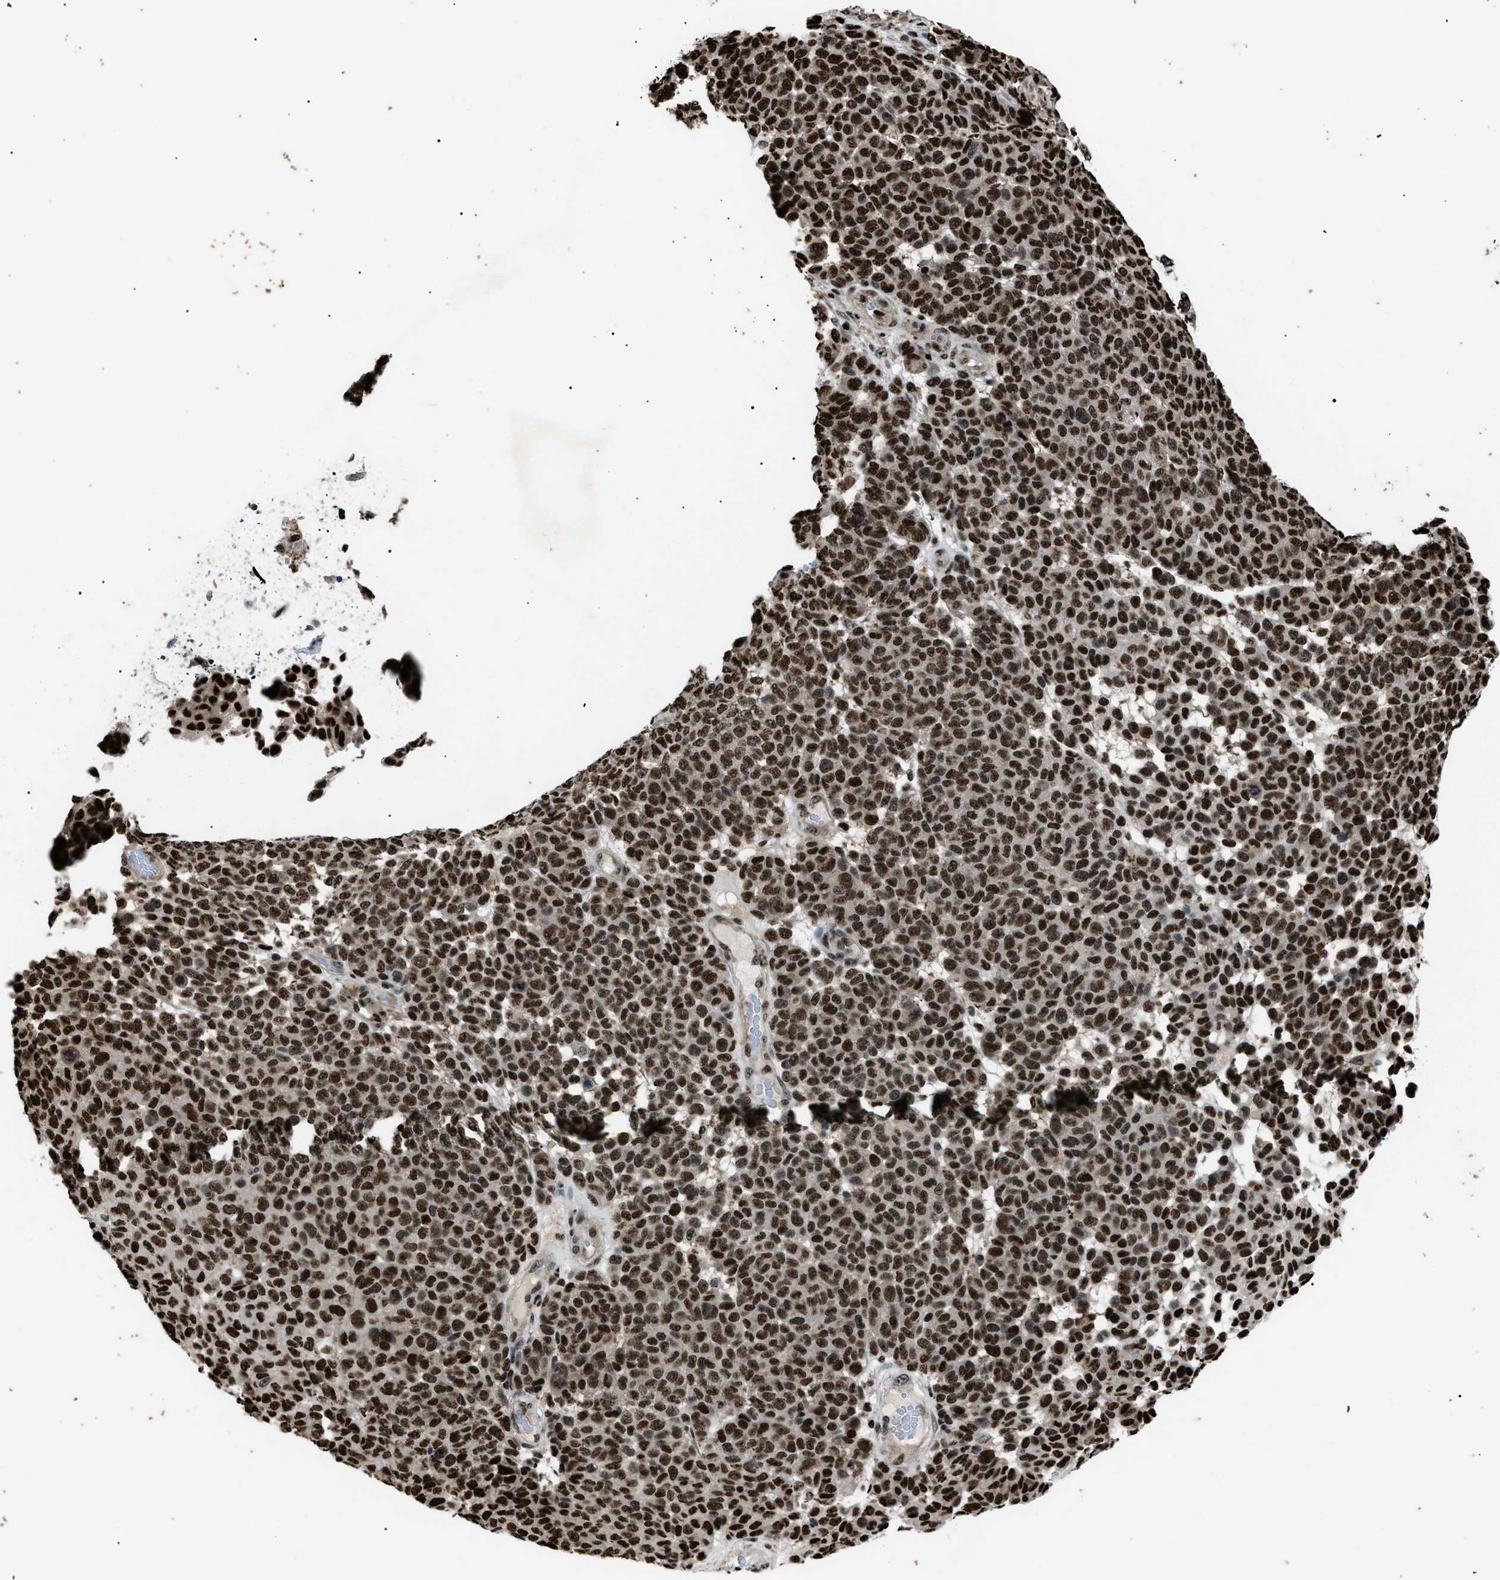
{"staining": {"intensity": "strong", "quantity": ">75%", "location": "nuclear"}, "tissue": "melanoma", "cell_type": "Tumor cells", "image_type": "cancer", "snomed": [{"axis": "morphology", "description": "Malignant melanoma, NOS"}, {"axis": "topography", "description": "Skin"}], "caption": "Strong nuclear positivity is seen in about >75% of tumor cells in melanoma.", "gene": "PRKX", "patient": {"sex": "male", "age": 59}}